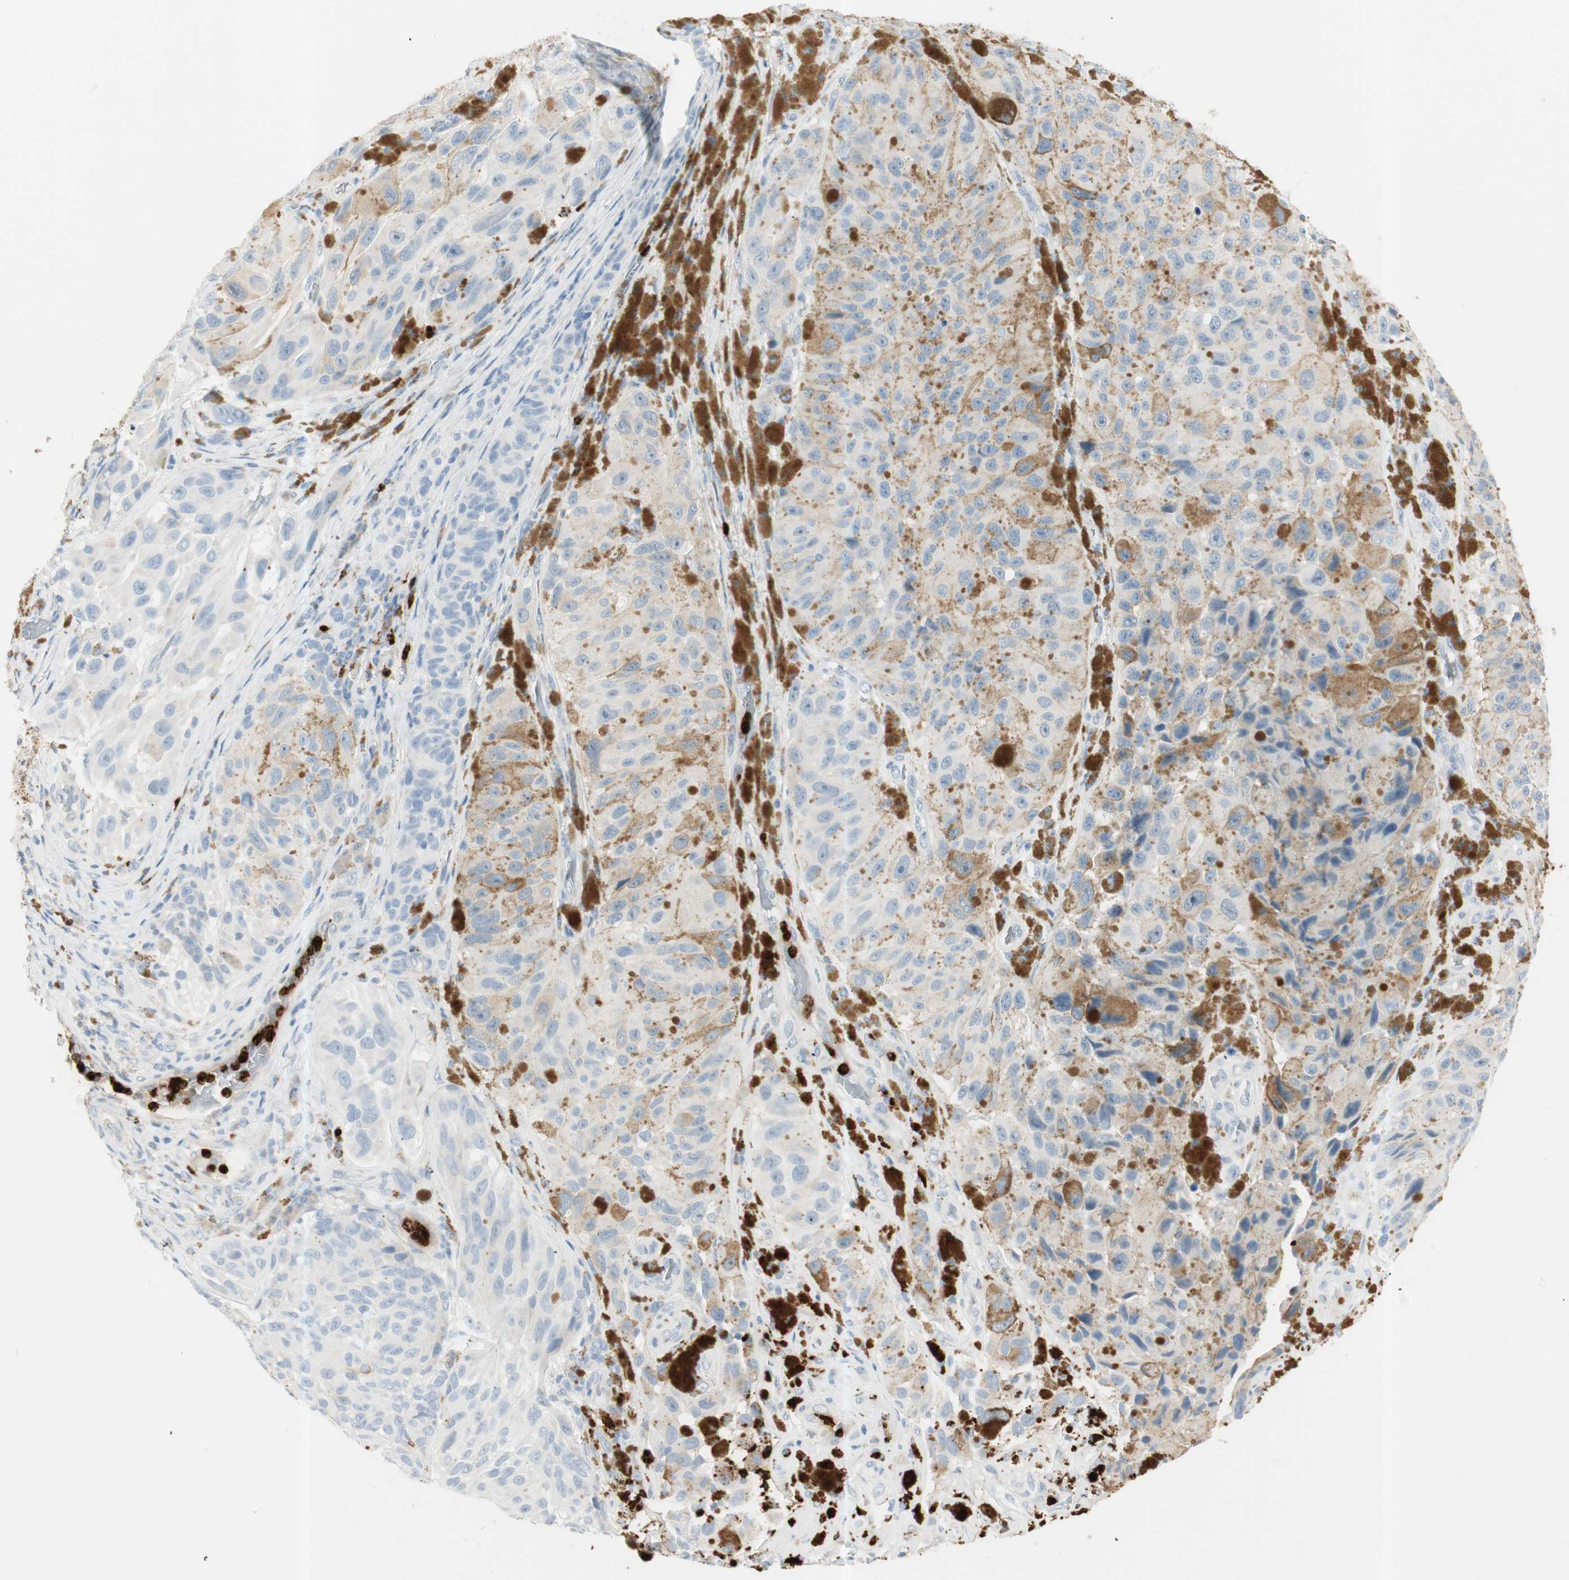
{"staining": {"intensity": "negative", "quantity": "none", "location": "none"}, "tissue": "melanoma", "cell_type": "Tumor cells", "image_type": "cancer", "snomed": [{"axis": "morphology", "description": "Malignant melanoma, NOS"}, {"axis": "topography", "description": "Skin"}], "caption": "Tumor cells show no significant positivity in melanoma. (Immunohistochemistry, brightfield microscopy, high magnification).", "gene": "PRTN3", "patient": {"sex": "female", "age": 73}}